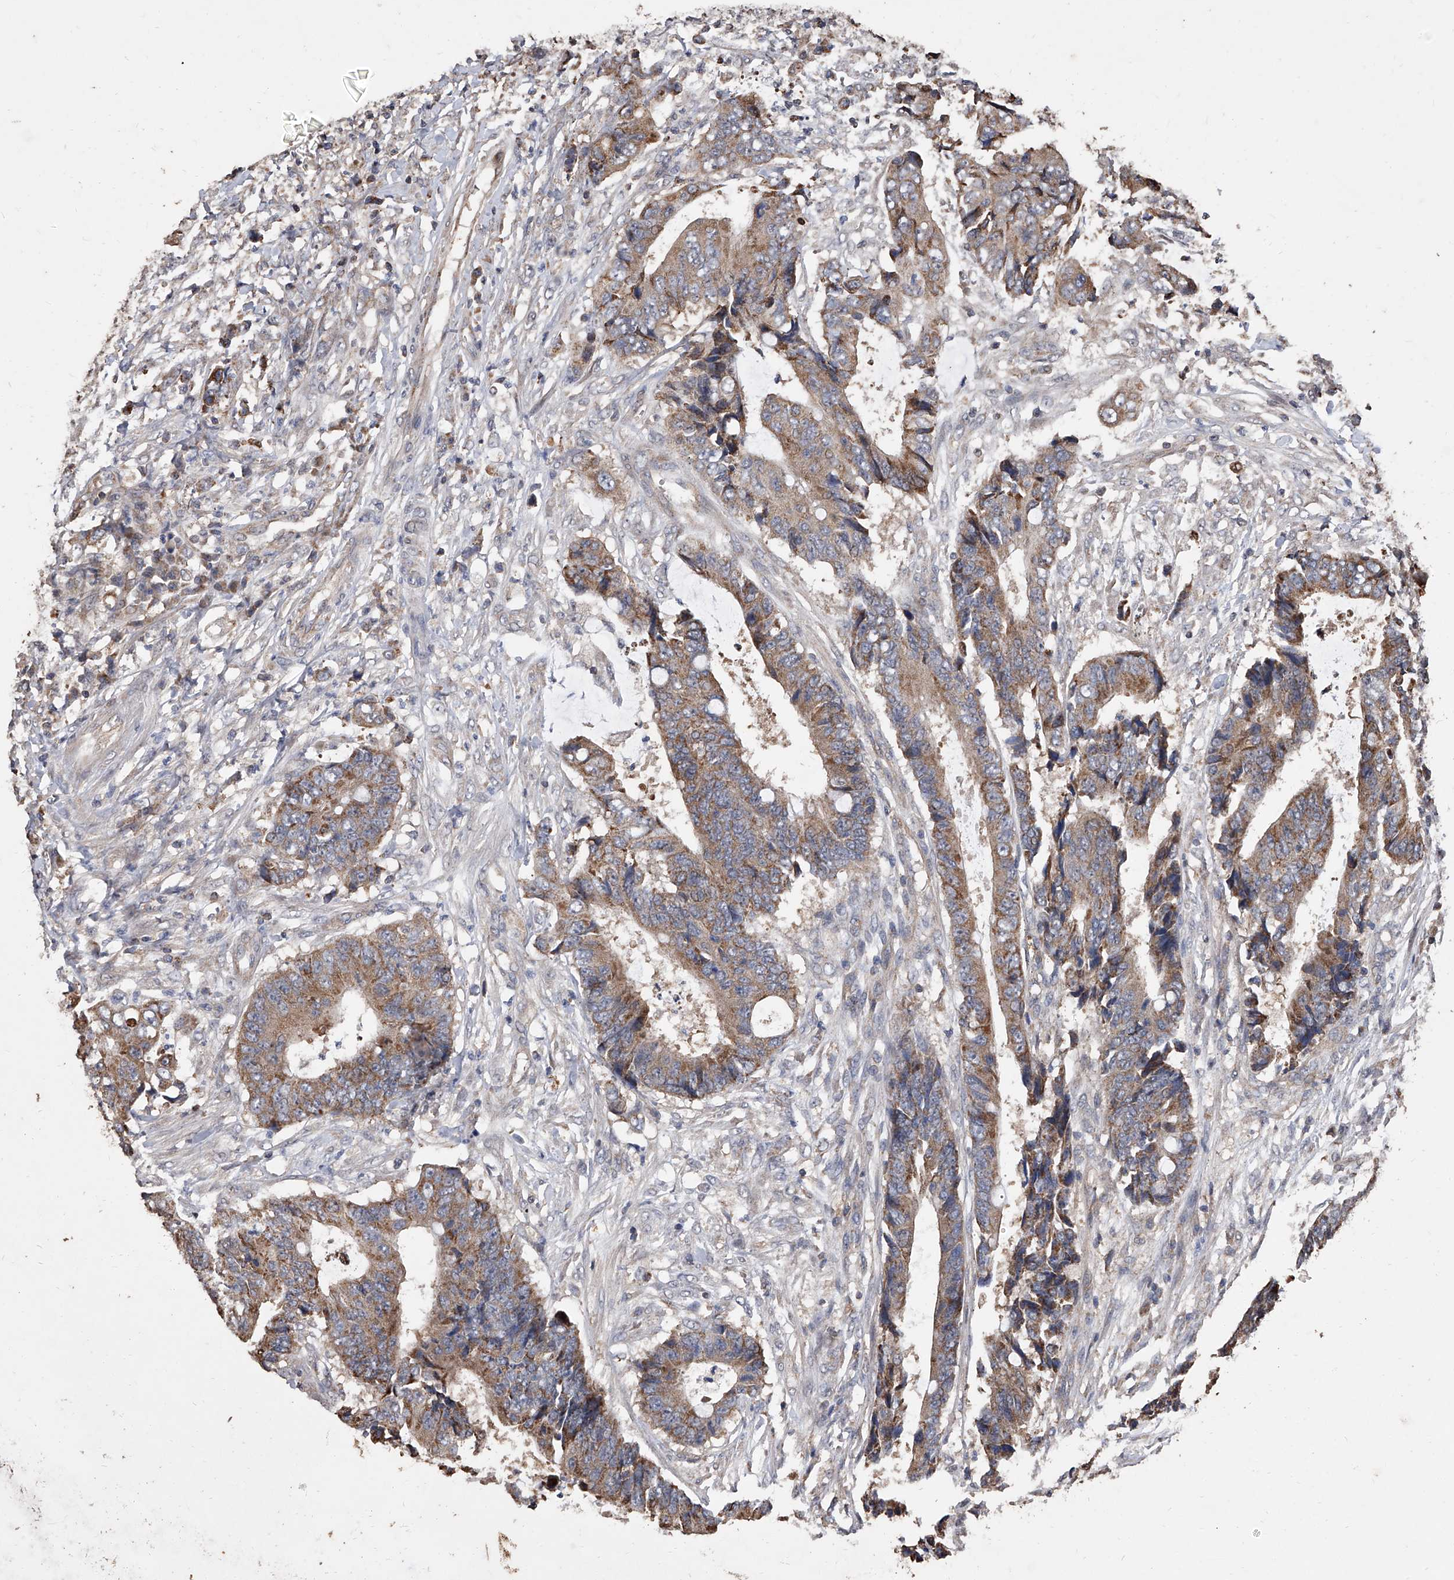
{"staining": {"intensity": "moderate", "quantity": ">75%", "location": "cytoplasmic/membranous"}, "tissue": "colorectal cancer", "cell_type": "Tumor cells", "image_type": "cancer", "snomed": [{"axis": "morphology", "description": "Adenocarcinoma, NOS"}, {"axis": "topography", "description": "Rectum"}], "caption": "This micrograph displays immunohistochemistry (IHC) staining of human adenocarcinoma (colorectal), with medium moderate cytoplasmic/membranous staining in approximately >75% of tumor cells.", "gene": "LTV1", "patient": {"sex": "male", "age": 84}}